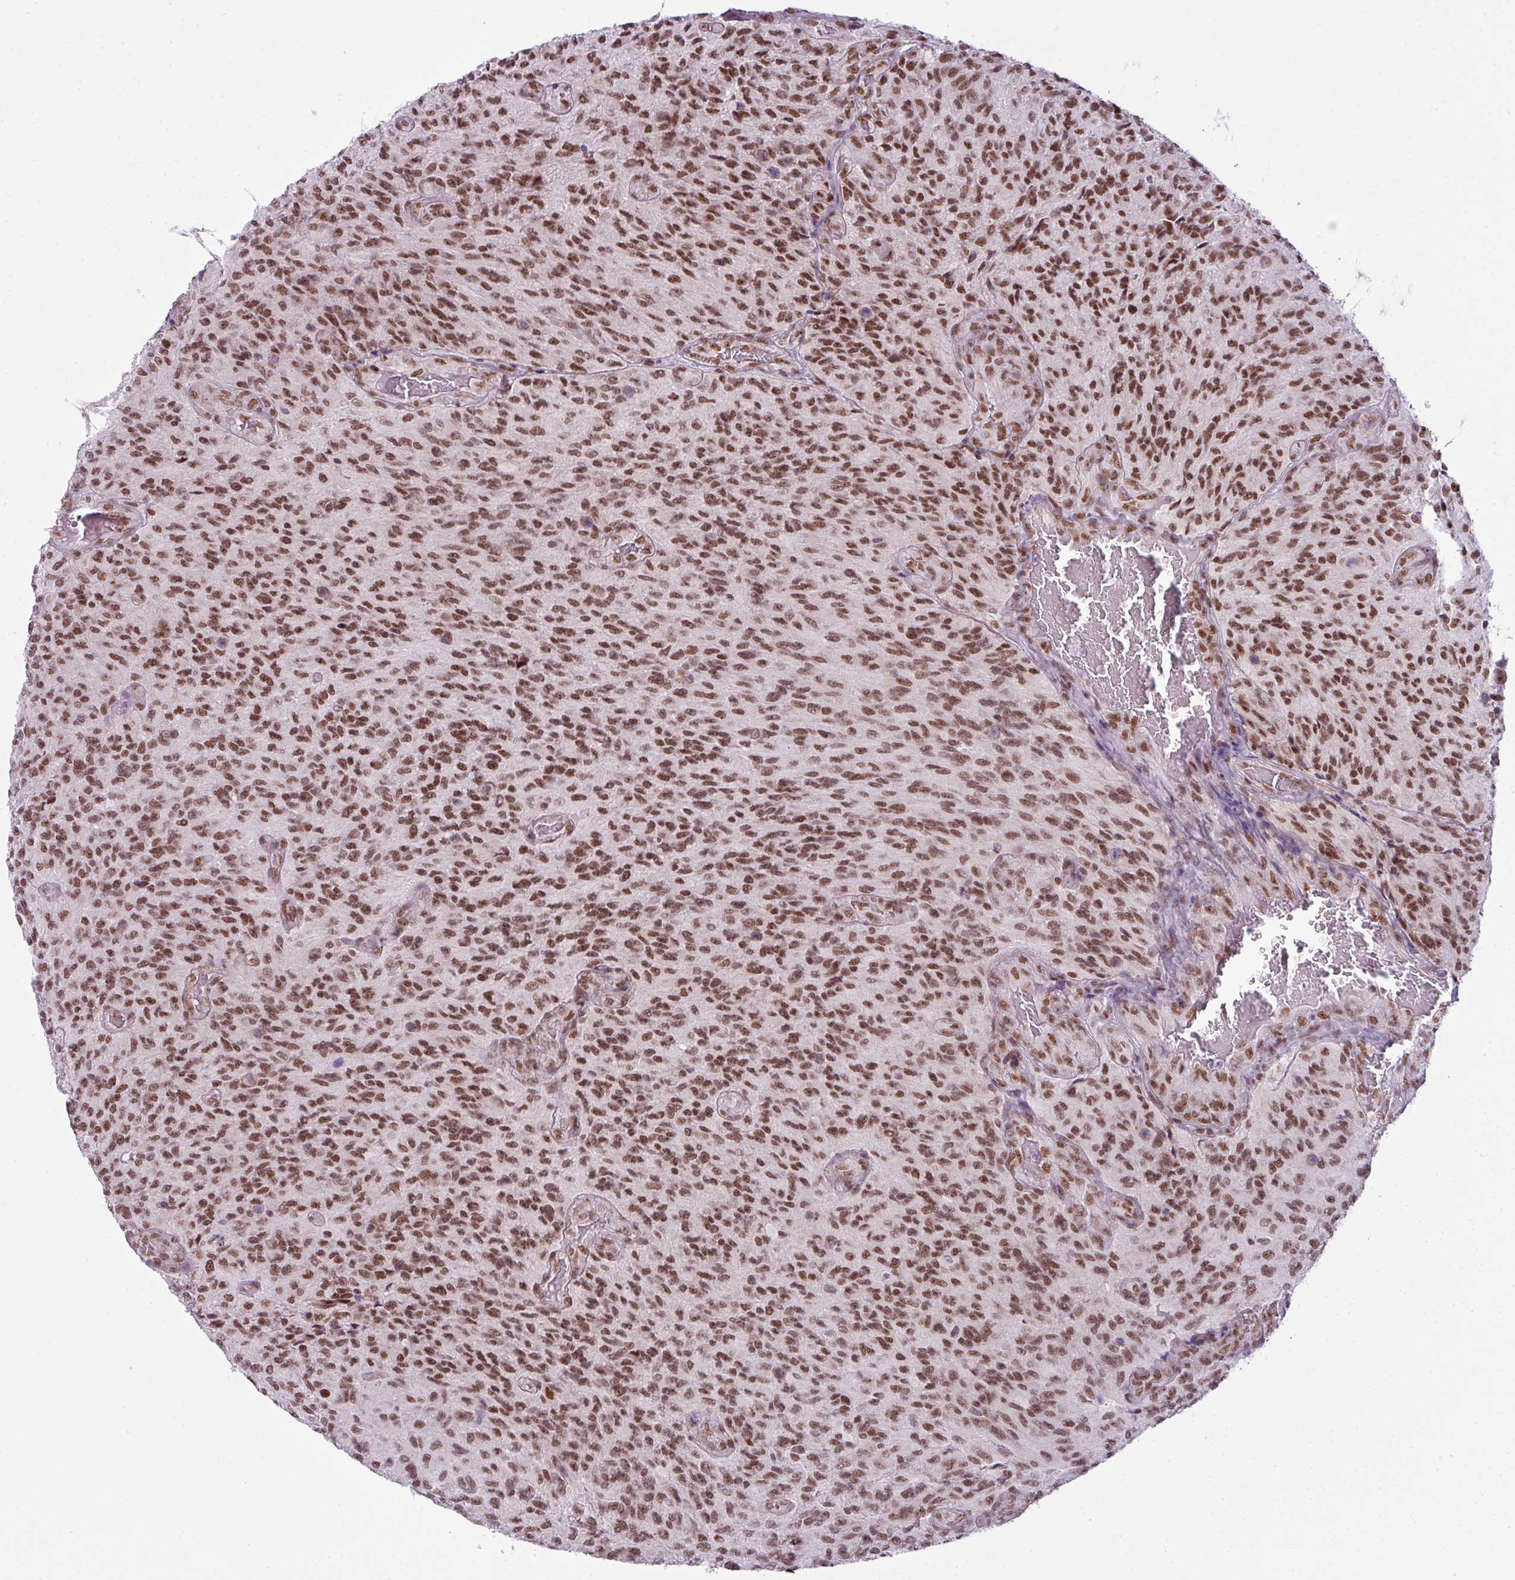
{"staining": {"intensity": "strong", "quantity": ">75%", "location": "nuclear"}, "tissue": "glioma", "cell_type": "Tumor cells", "image_type": "cancer", "snomed": [{"axis": "morphology", "description": "Normal tissue, NOS"}, {"axis": "morphology", "description": "Glioma, malignant, High grade"}, {"axis": "topography", "description": "Cerebral cortex"}], "caption": "IHC staining of glioma, which demonstrates high levels of strong nuclear positivity in about >75% of tumor cells indicating strong nuclear protein expression. The staining was performed using DAB (3,3'-diaminobenzidine) (brown) for protein detection and nuclei were counterstained in hematoxylin (blue).", "gene": "ARL6IP4", "patient": {"sex": "male", "age": 56}}